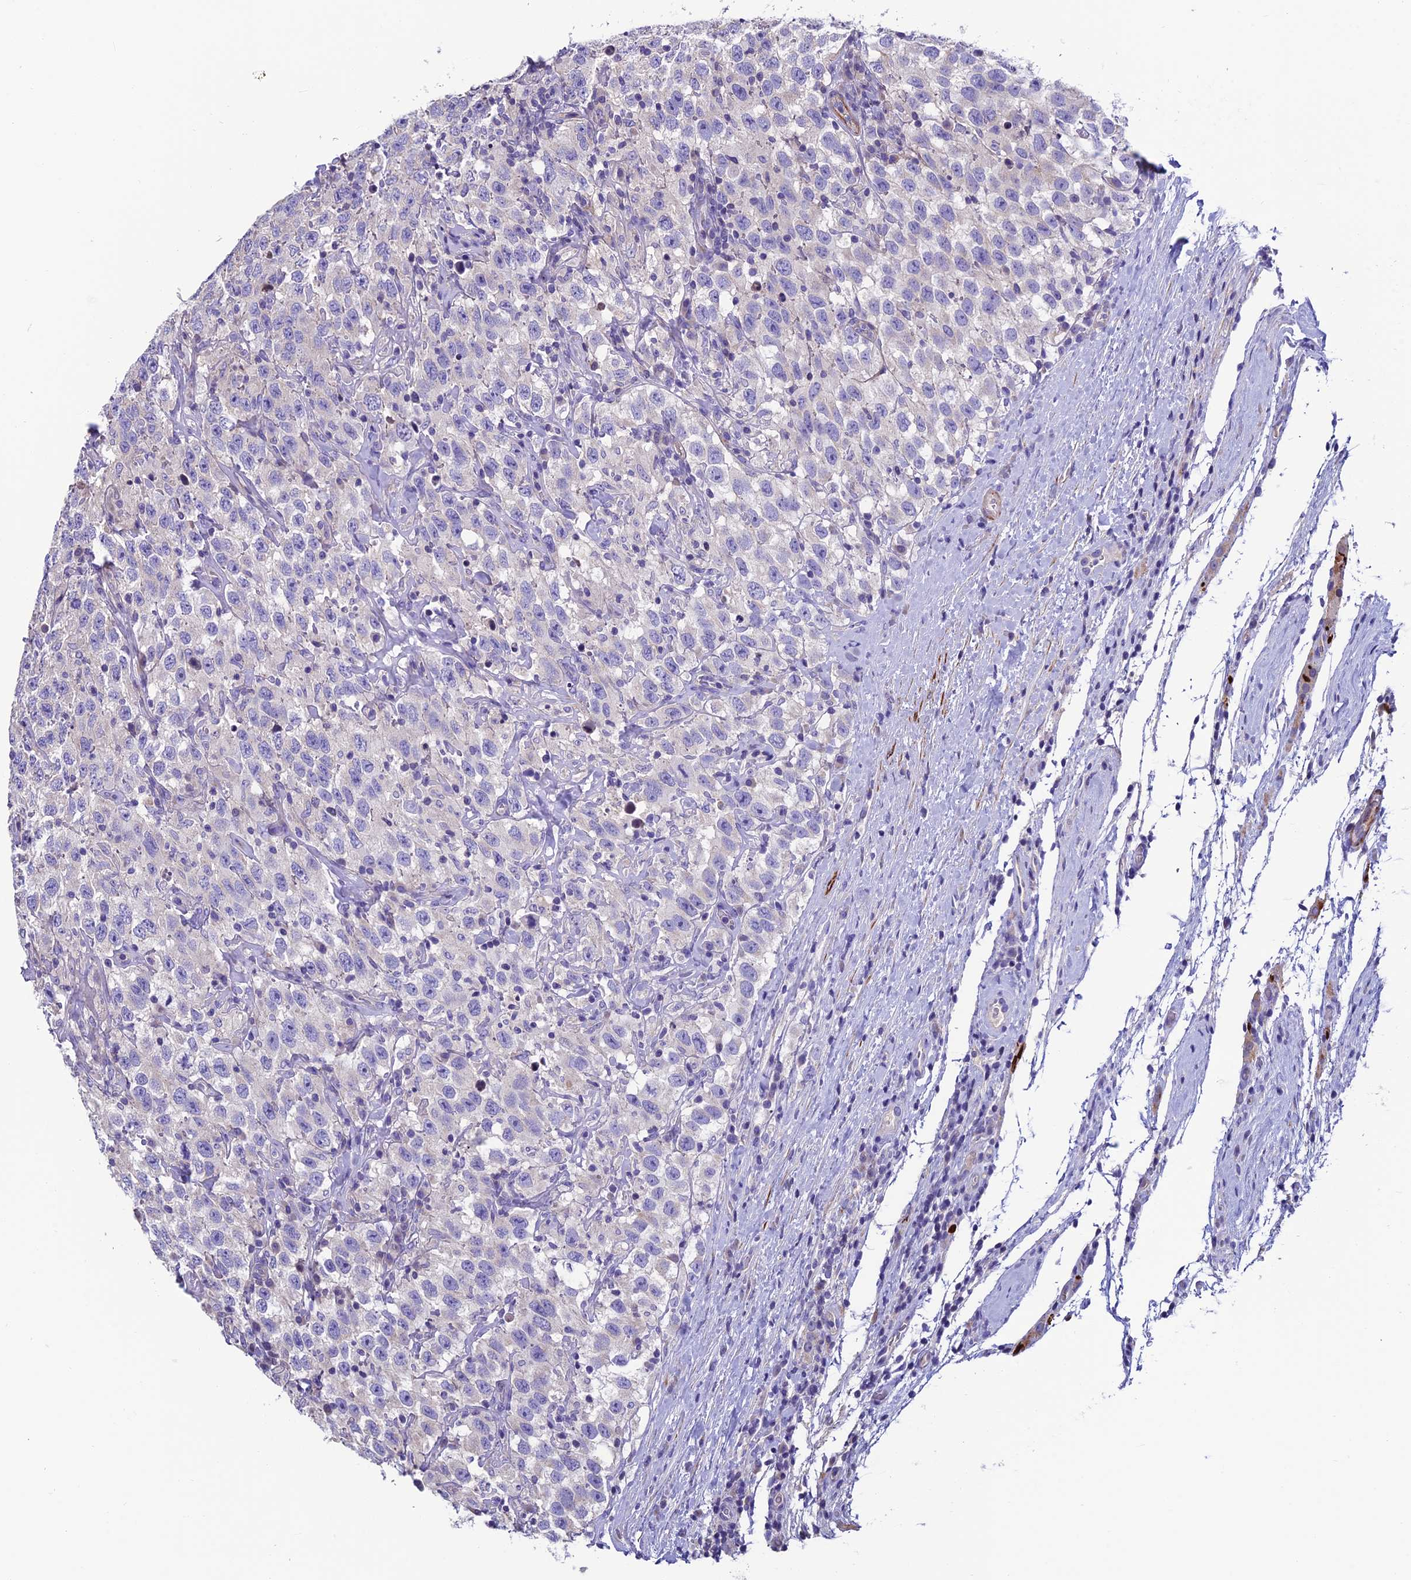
{"staining": {"intensity": "negative", "quantity": "none", "location": "none"}, "tissue": "testis cancer", "cell_type": "Tumor cells", "image_type": "cancer", "snomed": [{"axis": "morphology", "description": "Seminoma, NOS"}, {"axis": "topography", "description": "Testis"}], "caption": "Immunohistochemical staining of human testis cancer exhibits no significant positivity in tumor cells.", "gene": "FAM178B", "patient": {"sex": "male", "age": 41}}